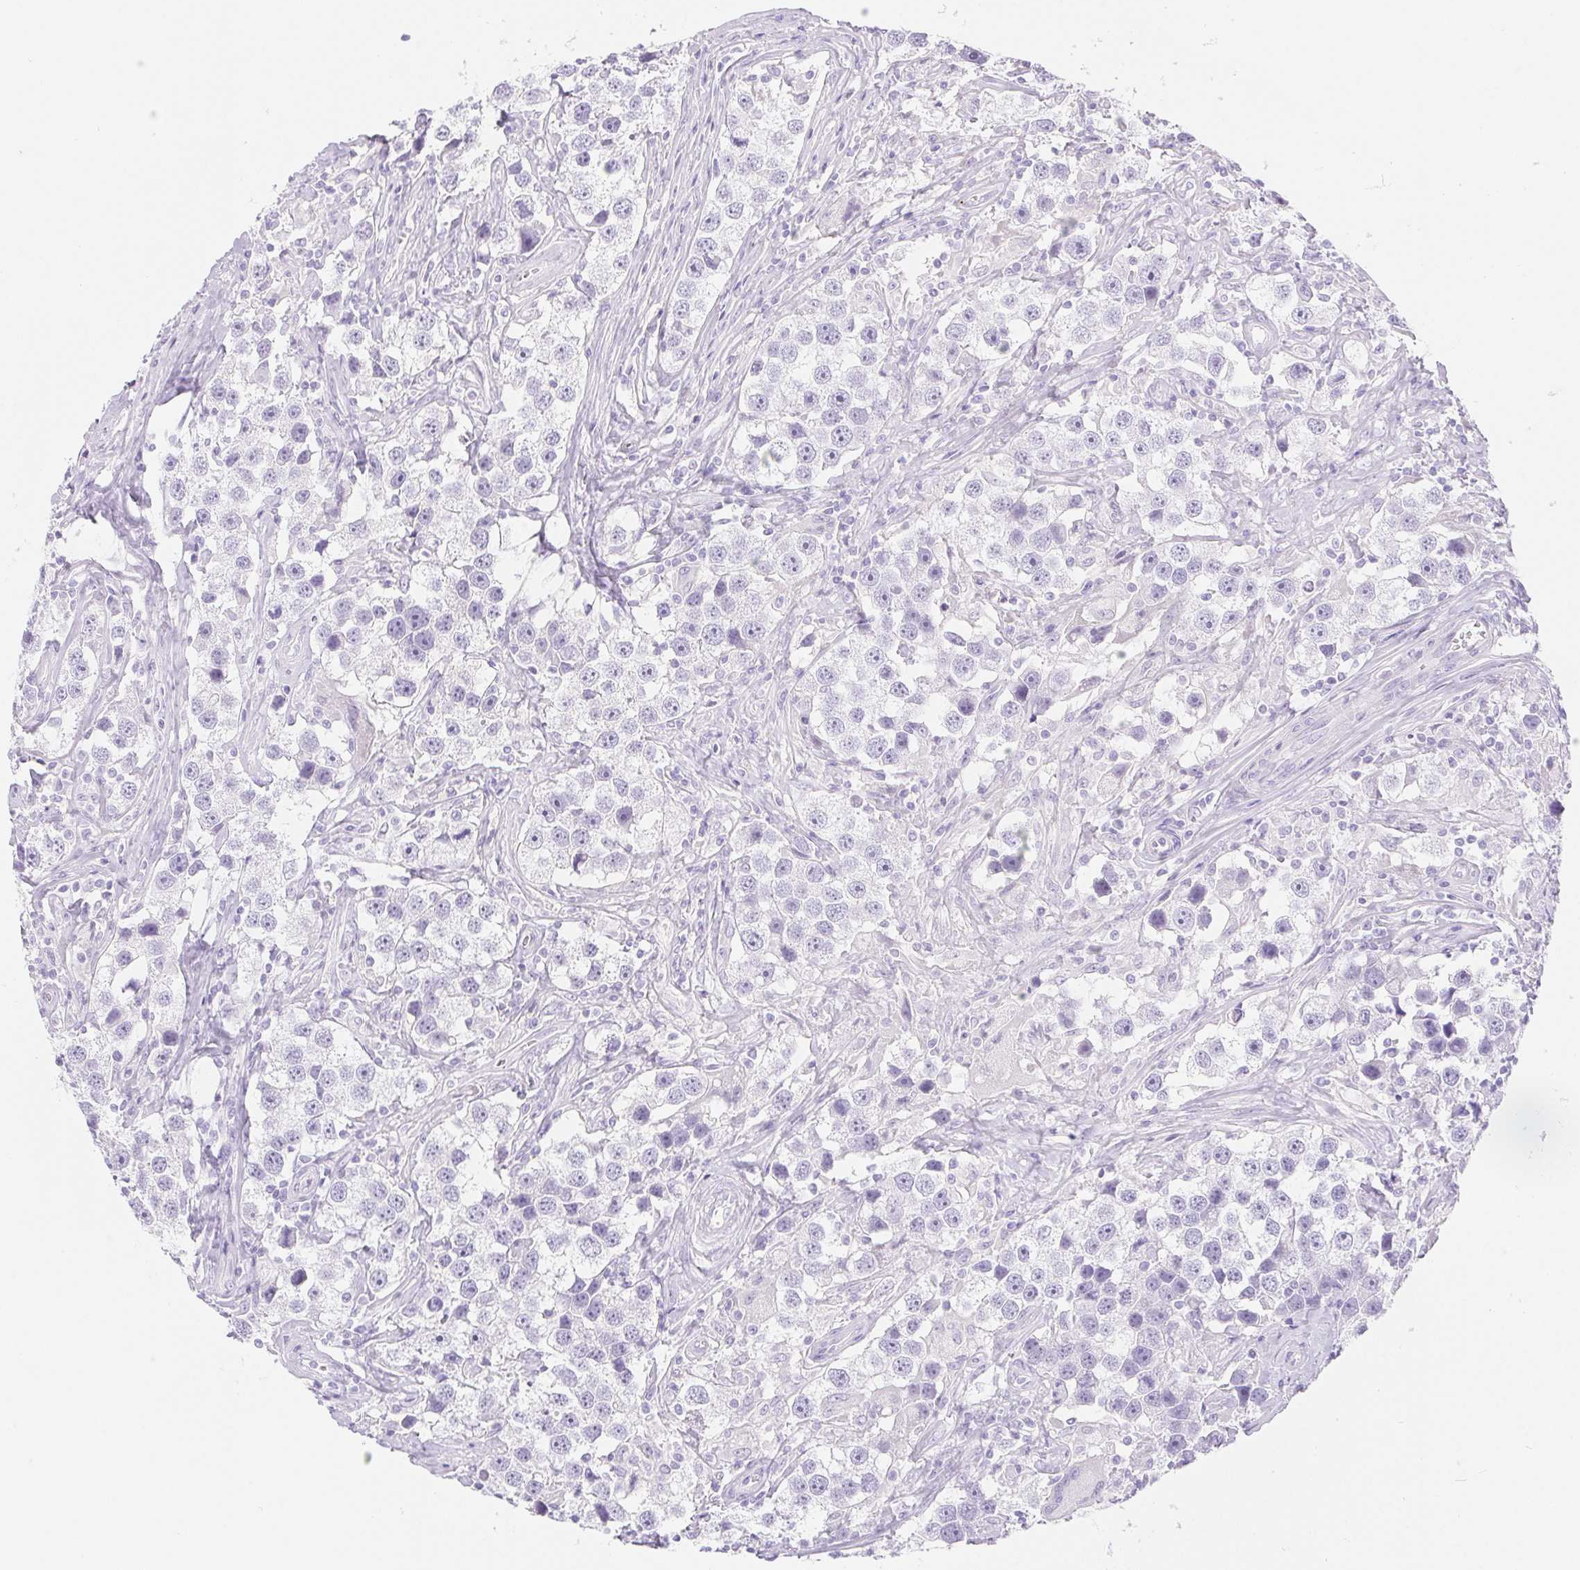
{"staining": {"intensity": "negative", "quantity": "none", "location": "none"}, "tissue": "testis cancer", "cell_type": "Tumor cells", "image_type": "cancer", "snomed": [{"axis": "morphology", "description": "Seminoma, NOS"}, {"axis": "topography", "description": "Testis"}], "caption": "There is no significant positivity in tumor cells of testis cancer (seminoma).", "gene": "PNLIP", "patient": {"sex": "male", "age": 49}}